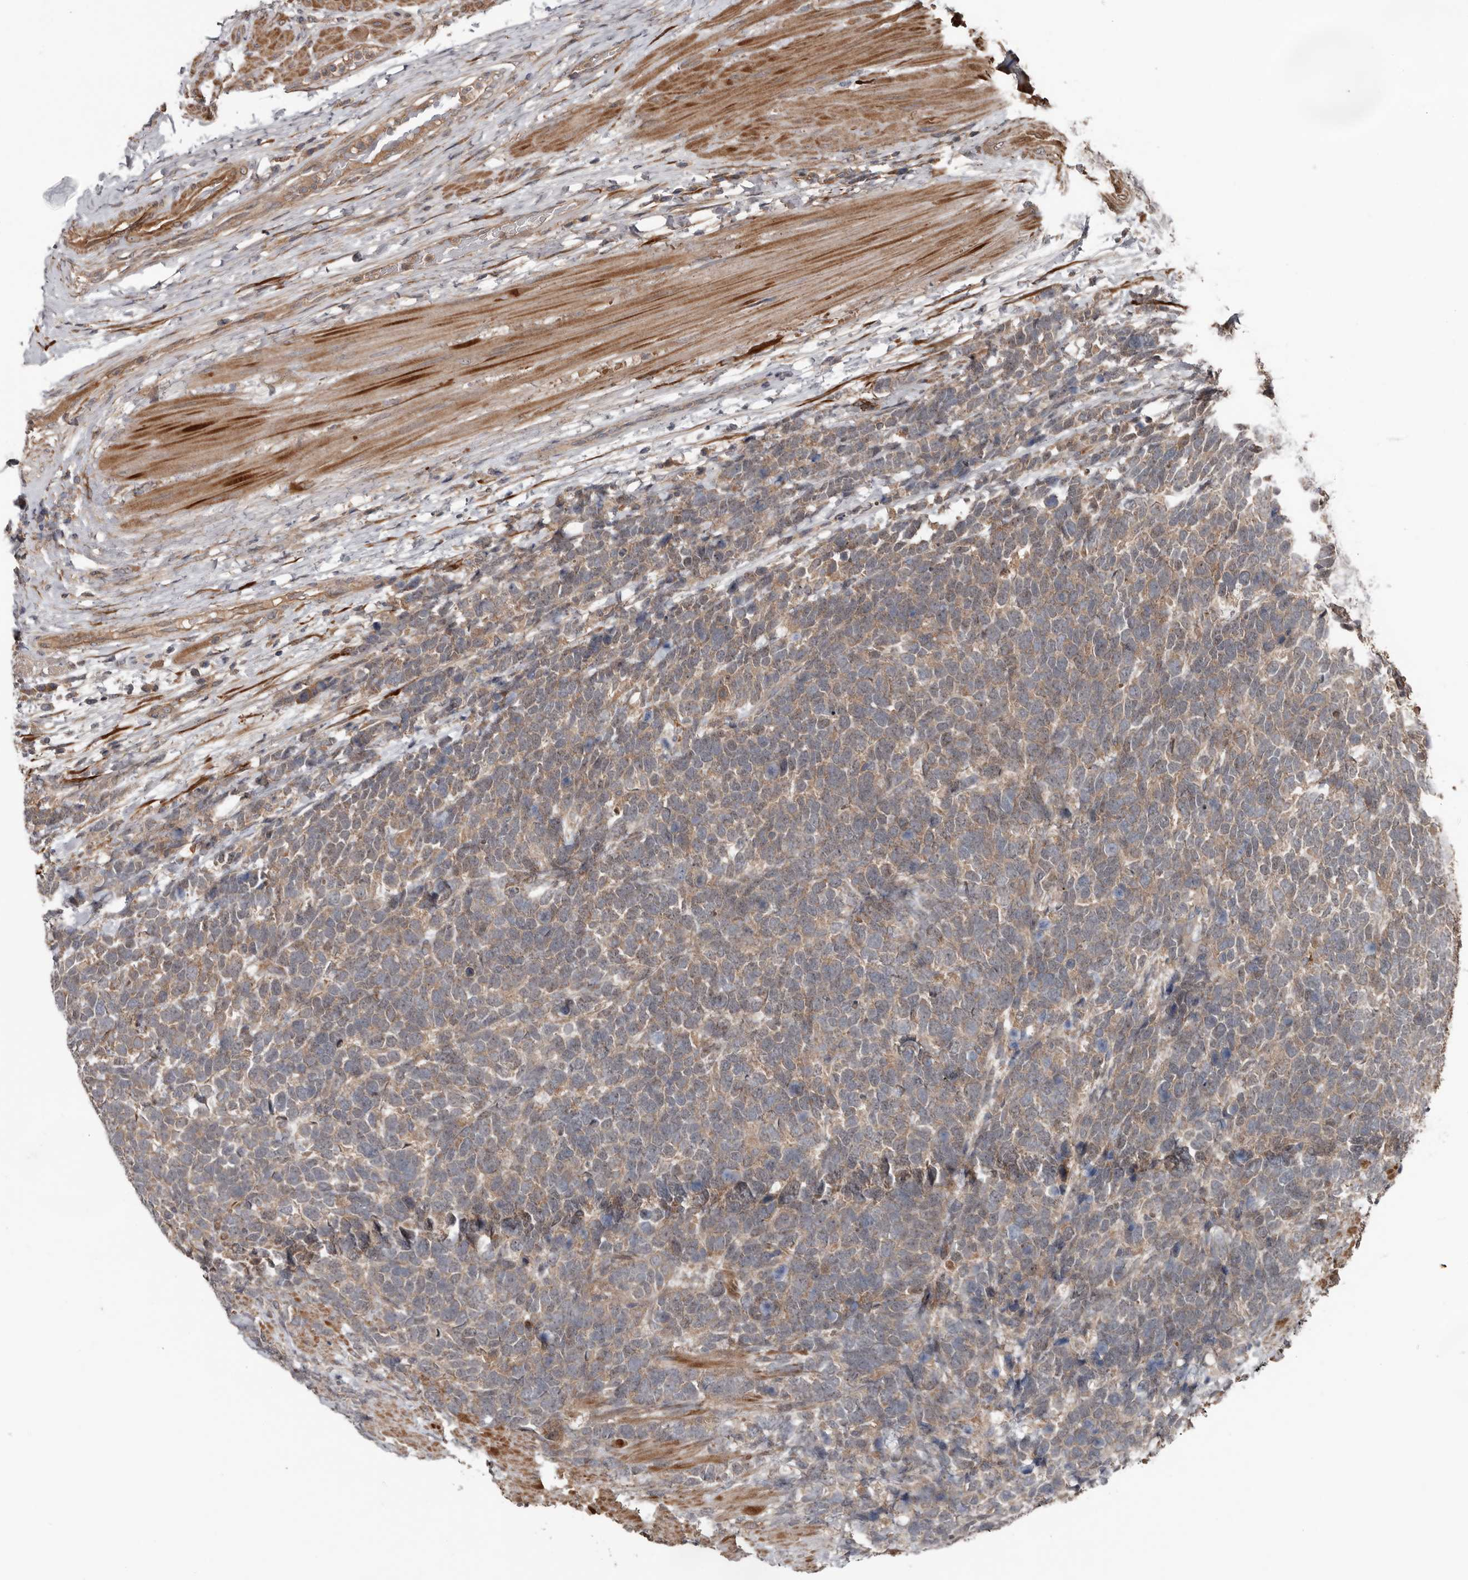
{"staining": {"intensity": "weak", "quantity": ">75%", "location": "cytoplasmic/membranous"}, "tissue": "urothelial cancer", "cell_type": "Tumor cells", "image_type": "cancer", "snomed": [{"axis": "morphology", "description": "Urothelial carcinoma, High grade"}, {"axis": "topography", "description": "Urinary bladder"}], "caption": "Brown immunohistochemical staining in high-grade urothelial carcinoma reveals weak cytoplasmic/membranous positivity in approximately >75% of tumor cells.", "gene": "DNAJB4", "patient": {"sex": "female", "age": 82}}